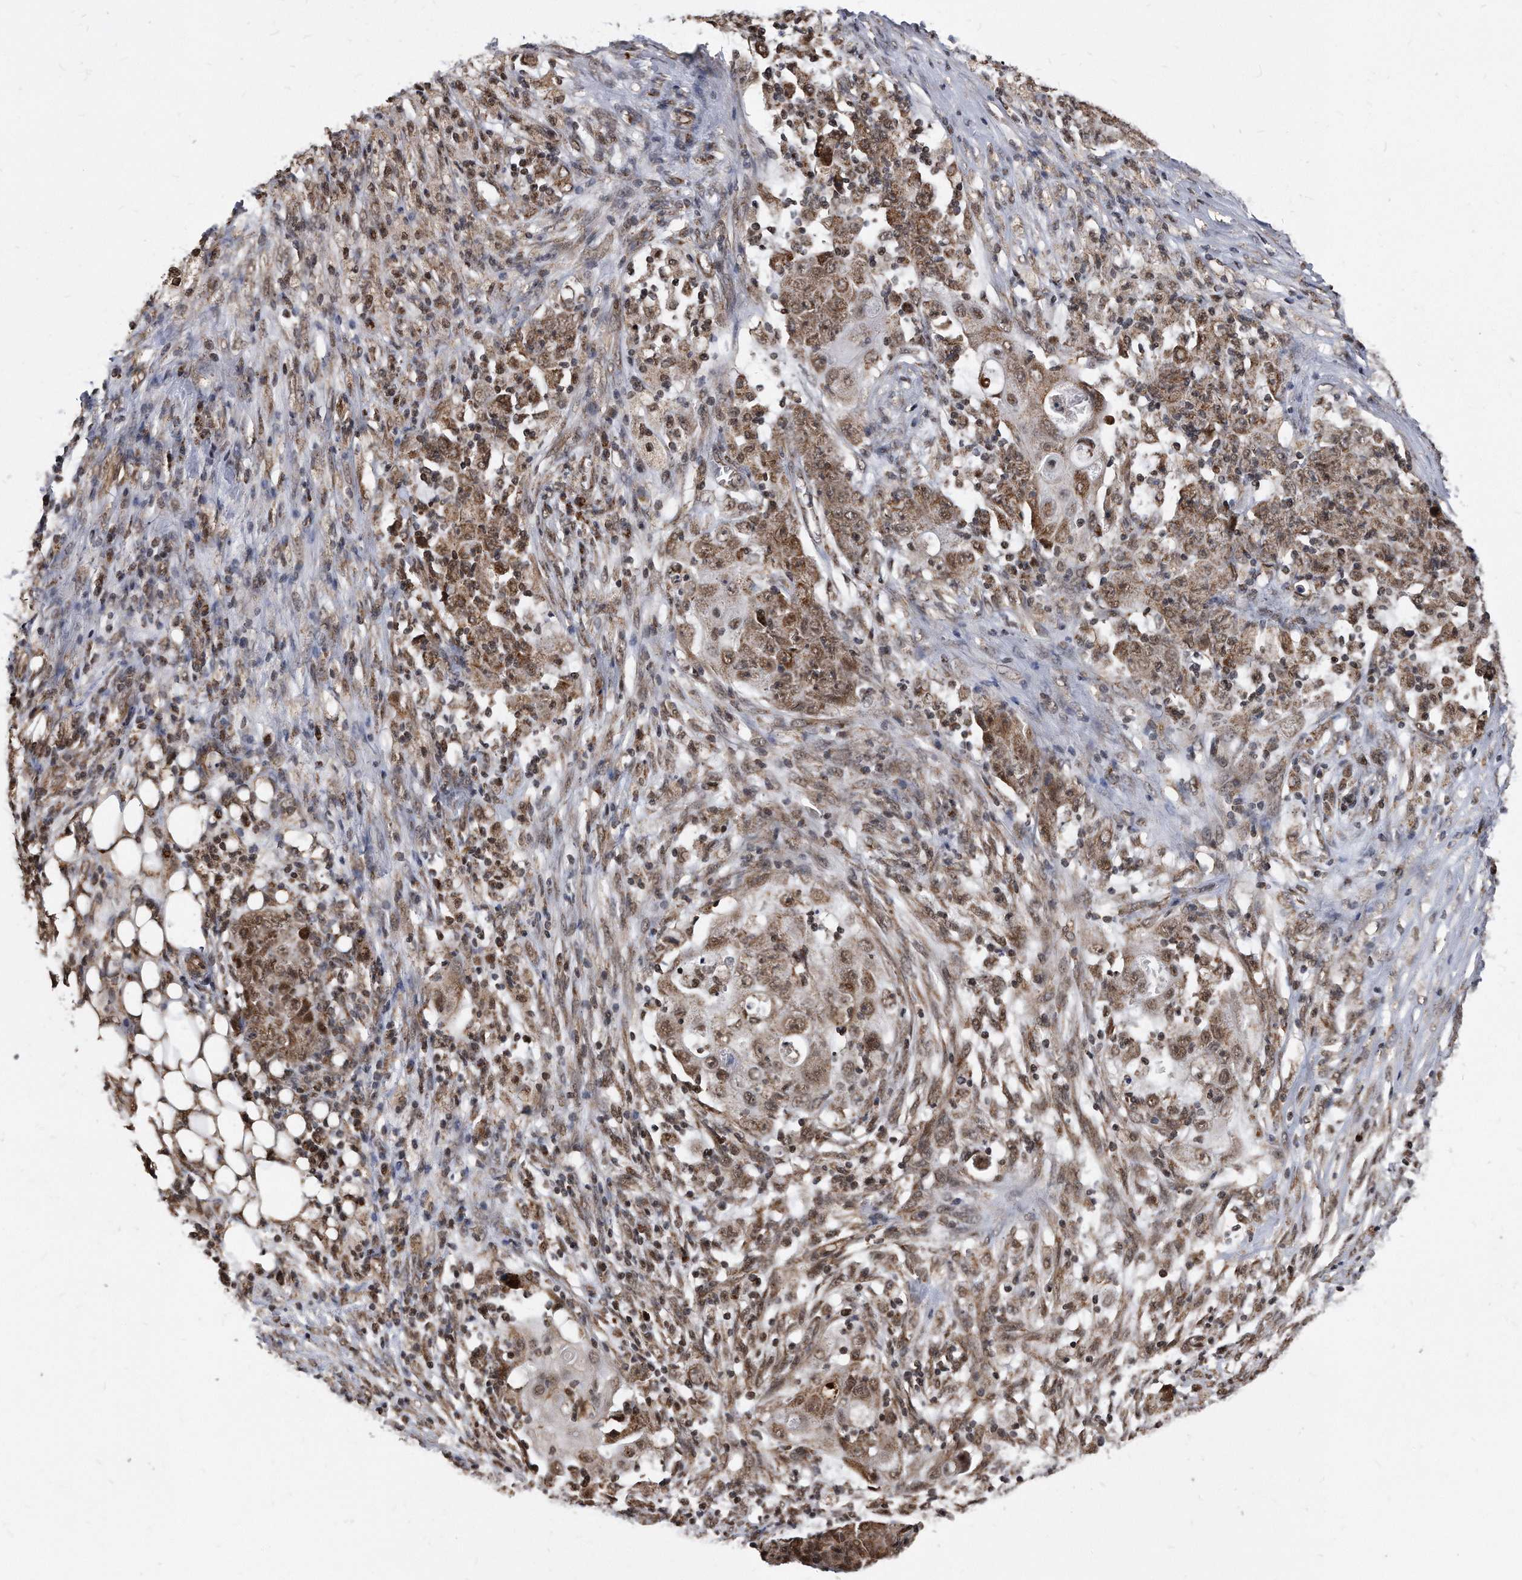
{"staining": {"intensity": "moderate", "quantity": ">75%", "location": "cytoplasmic/membranous,nuclear"}, "tissue": "ovarian cancer", "cell_type": "Tumor cells", "image_type": "cancer", "snomed": [{"axis": "morphology", "description": "Carcinoma, endometroid"}, {"axis": "topography", "description": "Ovary"}], "caption": "Immunohistochemical staining of endometroid carcinoma (ovarian) exhibits medium levels of moderate cytoplasmic/membranous and nuclear staining in approximately >75% of tumor cells.", "gene": "DUSP22", "patient": {"sex": "female", "age": 42}}